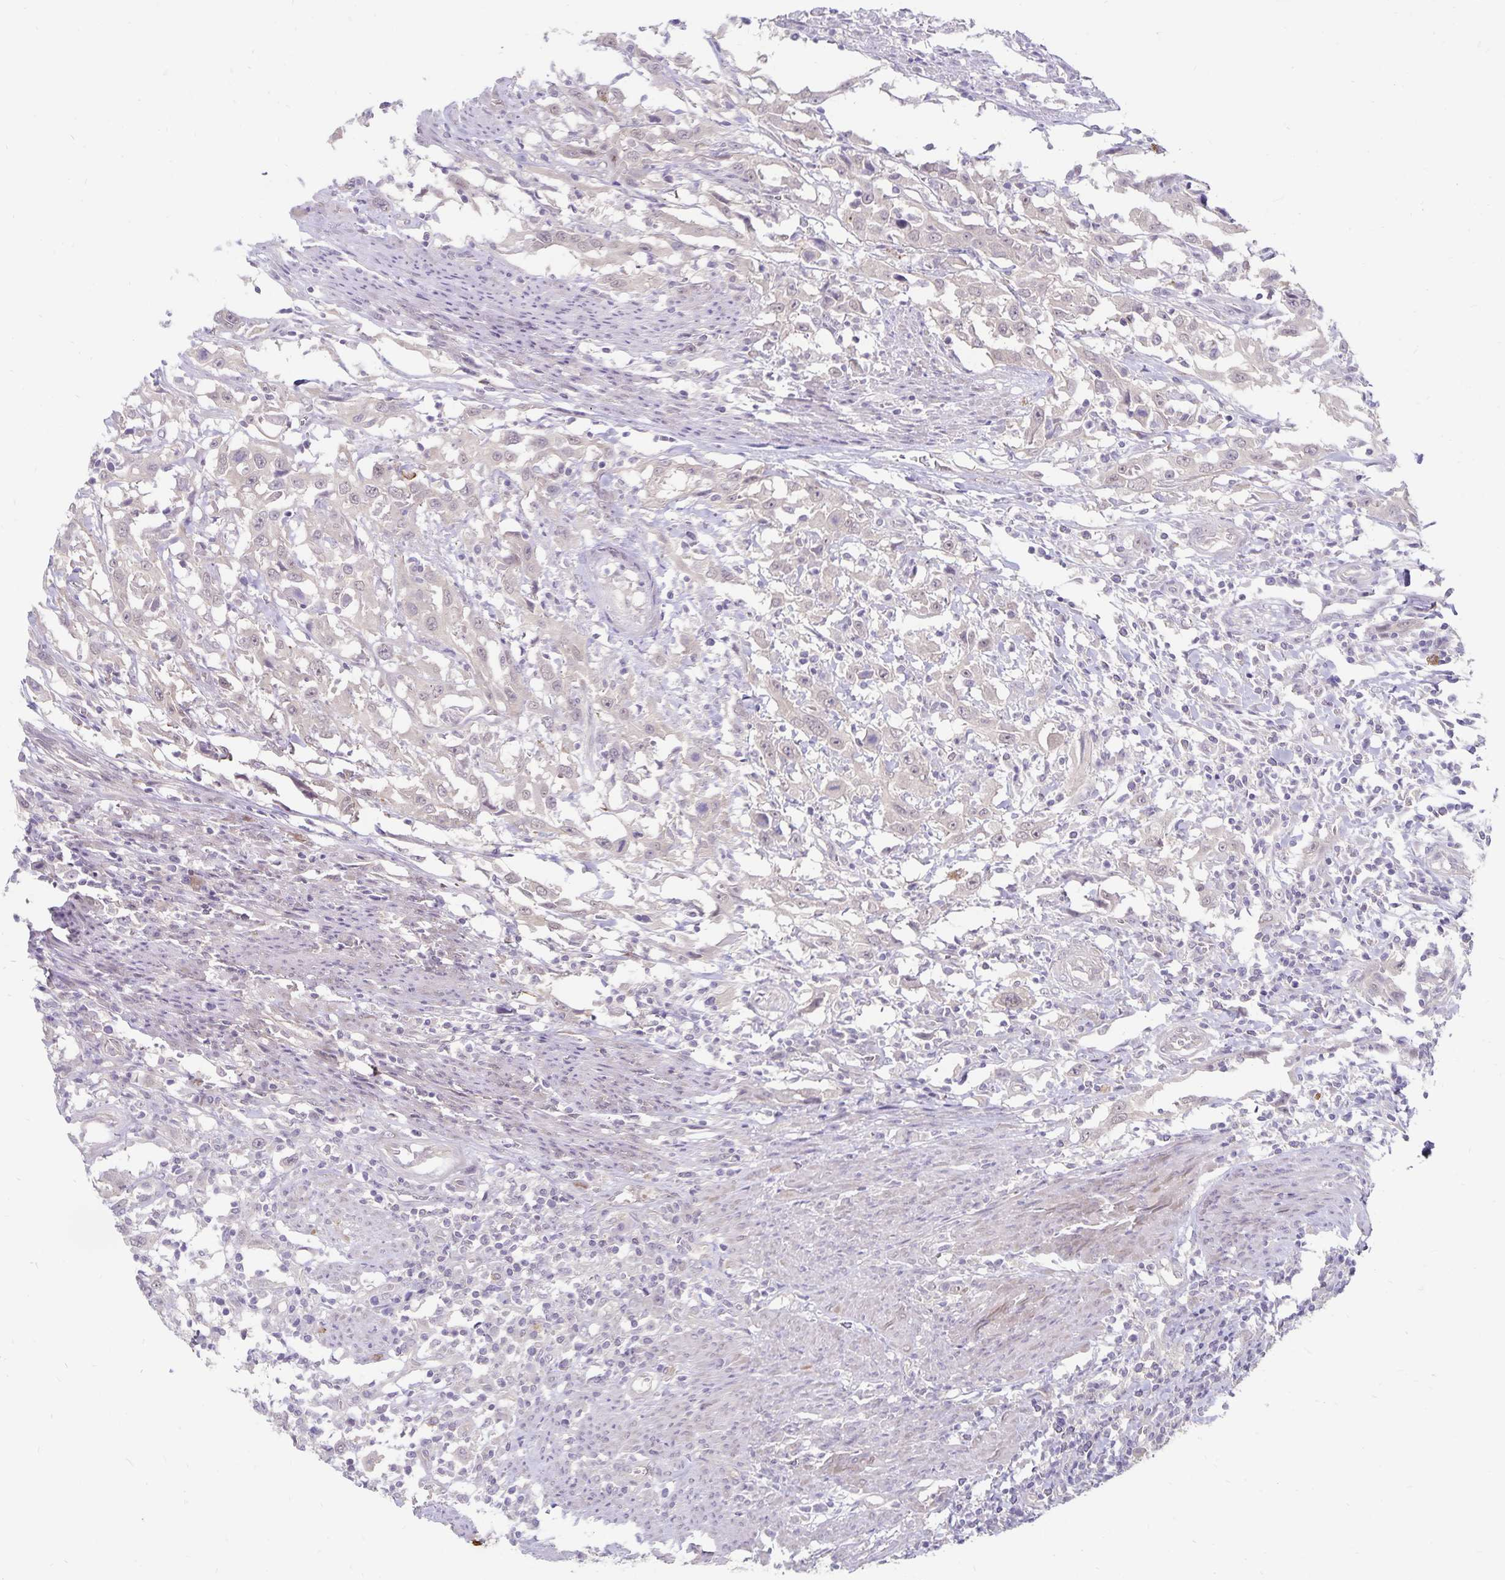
{"staining": {"intensity": "negative", "quantity": "none", "location": "none"}, "tissue": "urothelial cancer", "cell_type": "Tumor cells", "image_type": "cancer", "snomed": [{"axis": "morphology", "description": "Urothelial carcinoma, High grade"}, {"axis": "topography", "description": "Urinary bladder"}], "caption": "A high-resolution photomicrograph shows IHC staining of urothelial carcinoma (high-grade), which shows no significant expression in tumor cells. (DAB immunohistochemistry (IHC) with hematoxylin counter stain).", "gene": "CDKN2B", "patient": {"sex": "male", "age": 61}}